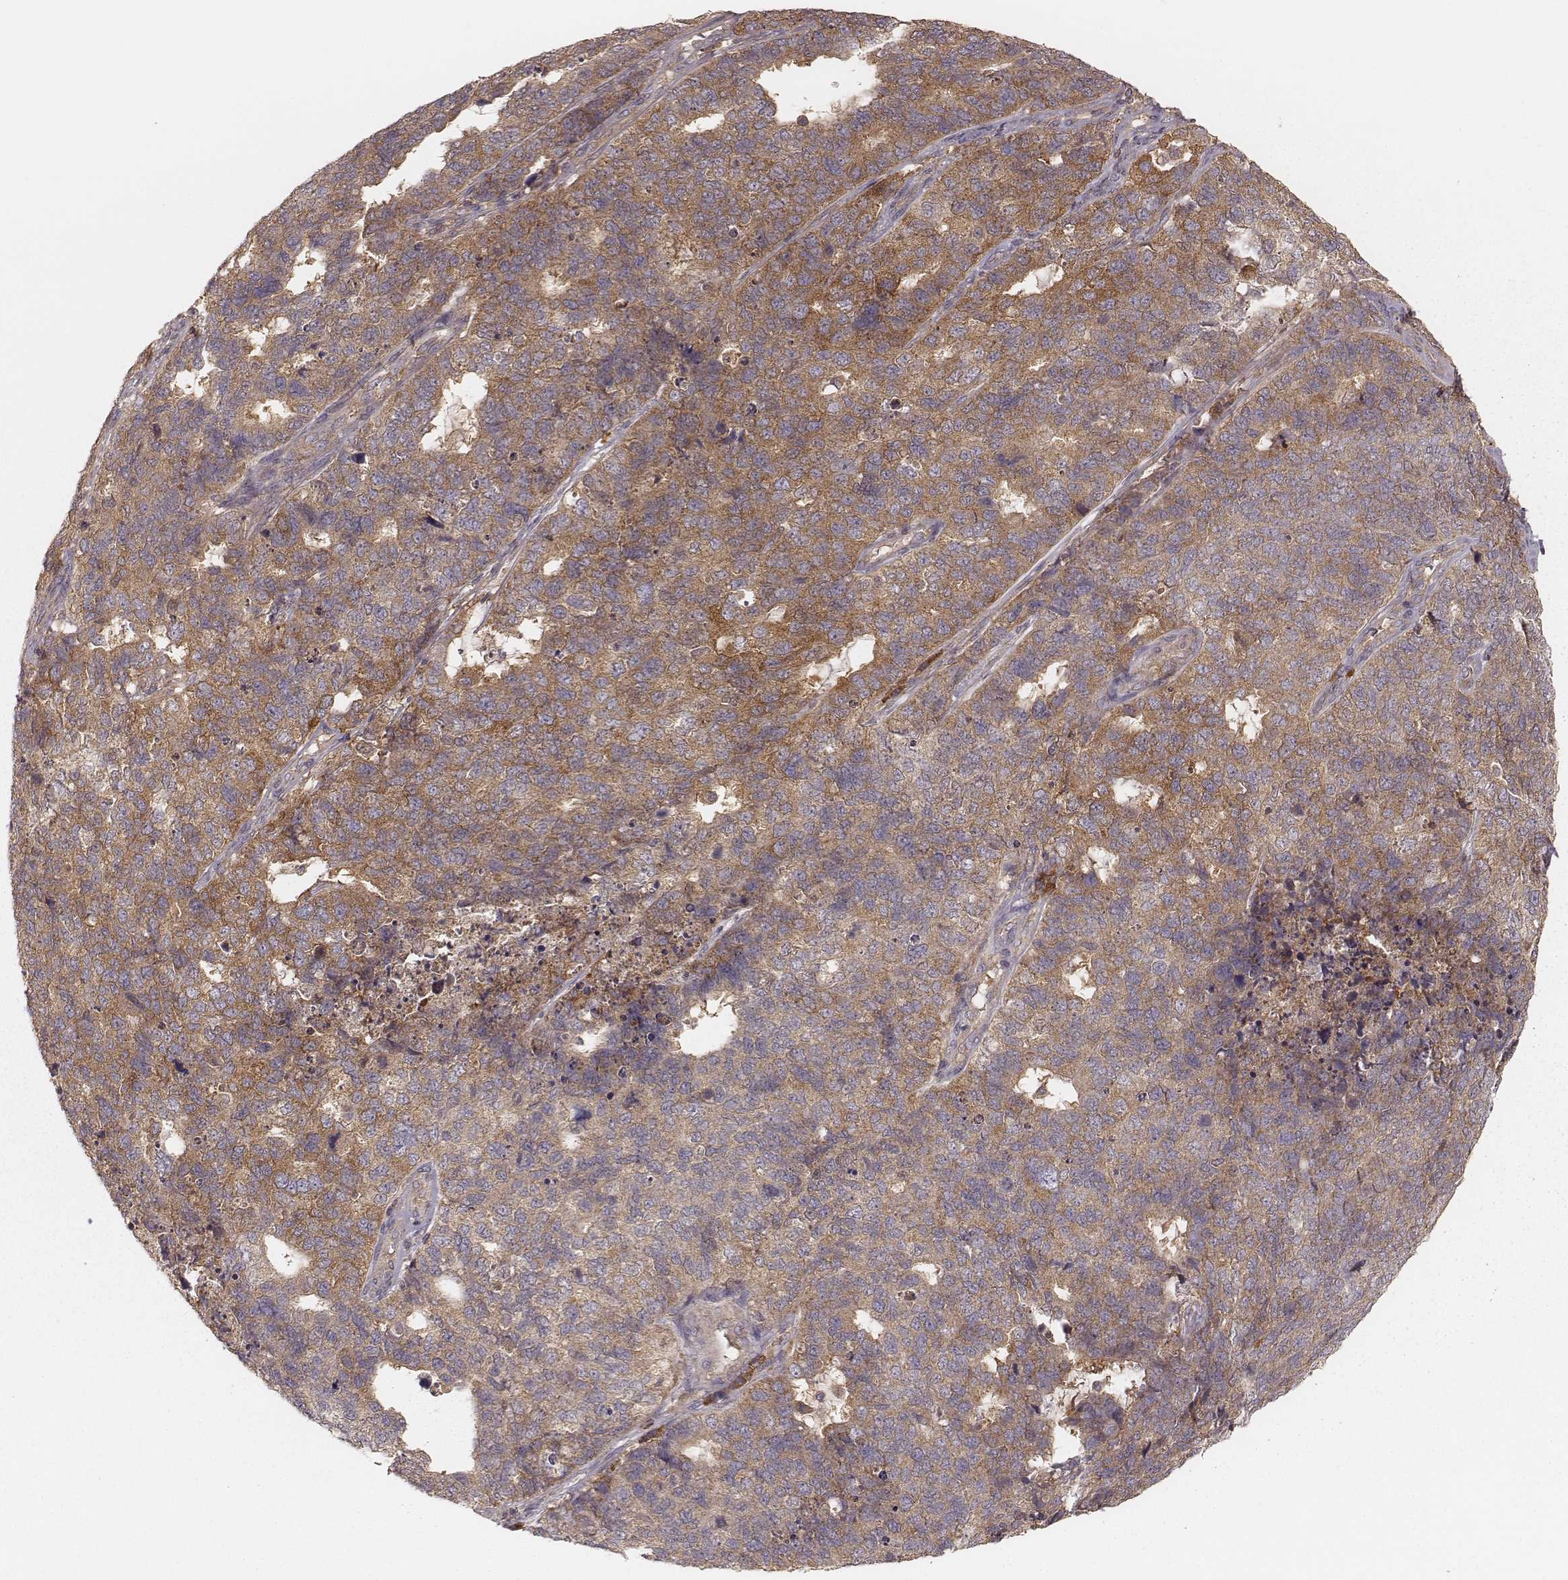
{"staining": {"intensity": "weak", "quantity": ">75%", "location": "cytoplasmic/membranous"}, "tissue": "cervical cancer", "cell_type": "Tumor cells", "image_type": "cancer", "snomed": [{"axis": "morphology", "description": "Squamous cell carcinoma, NOS"}, {"axis": "topography", "description": "Cervix"}], "caption": "Immunohistochemistry image of squamous cell carcinoma (cervical) stained for a protein (brown), which shows low levels of weak cytoplasmic/membranous staining in about >75% of tumor cells.", "gene": "CARS1", "patient": {"sex": "female", "age": 63}}